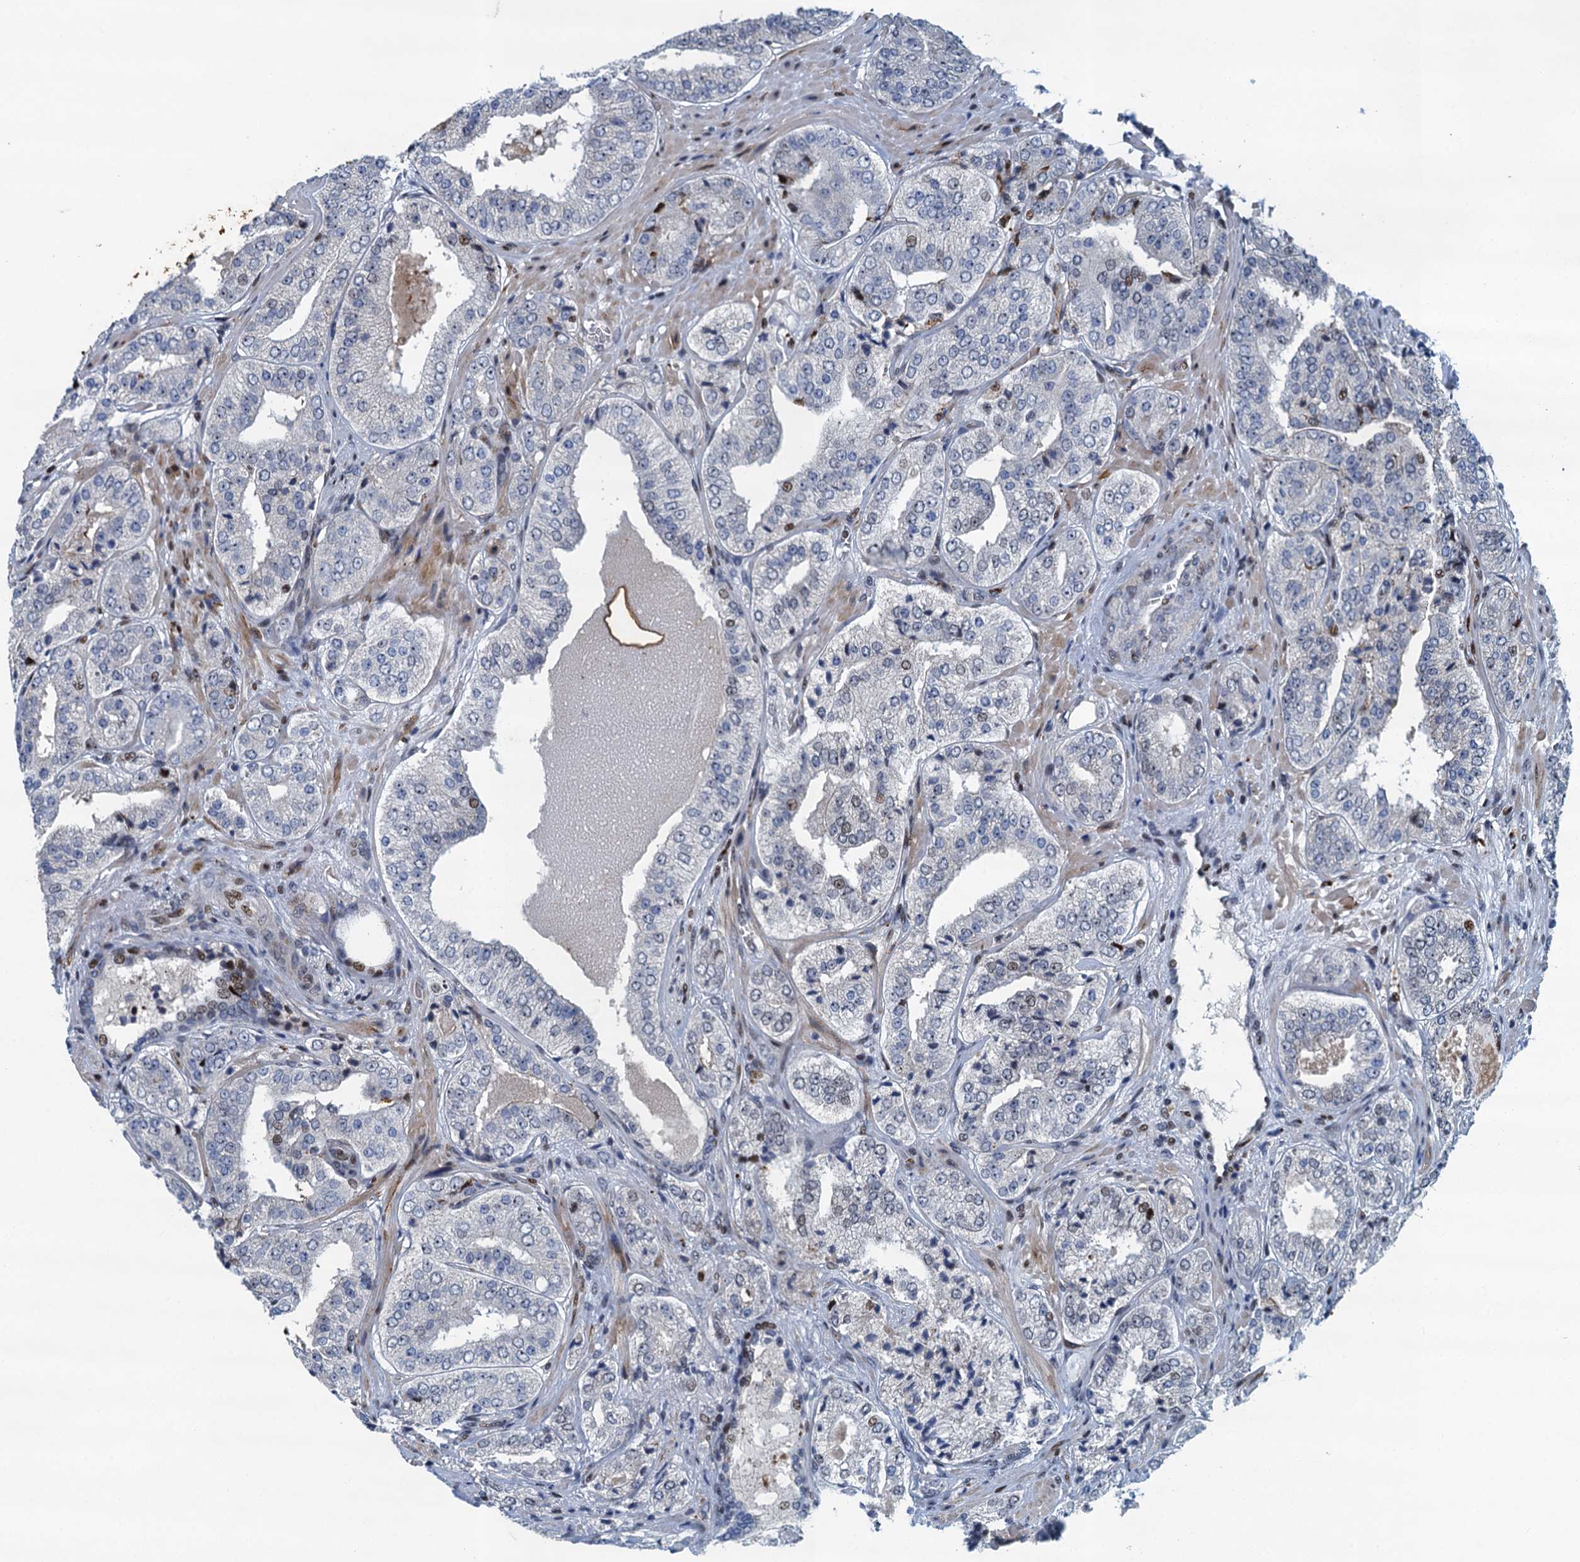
{"staining": {"intensity": "negative", "quantity": "none", "location": "none"}, "tissue": "prostate cancer", "cell_type": "Tumor cells", "image_type": "cancer", "snomed": [{"axis": "morphology", "description": "Adenocarcinoma, High grade"}, {"axis": "topography", "description": "Prostate"}], "caption": "High-grade adenocarcinoma (prostate) stained for a protein using immunohistochemistry (IHC) demonstrates no expression tumor cells.", "gene": "ANKRD13D", "patient": {"sex": "male", "age": 71}}